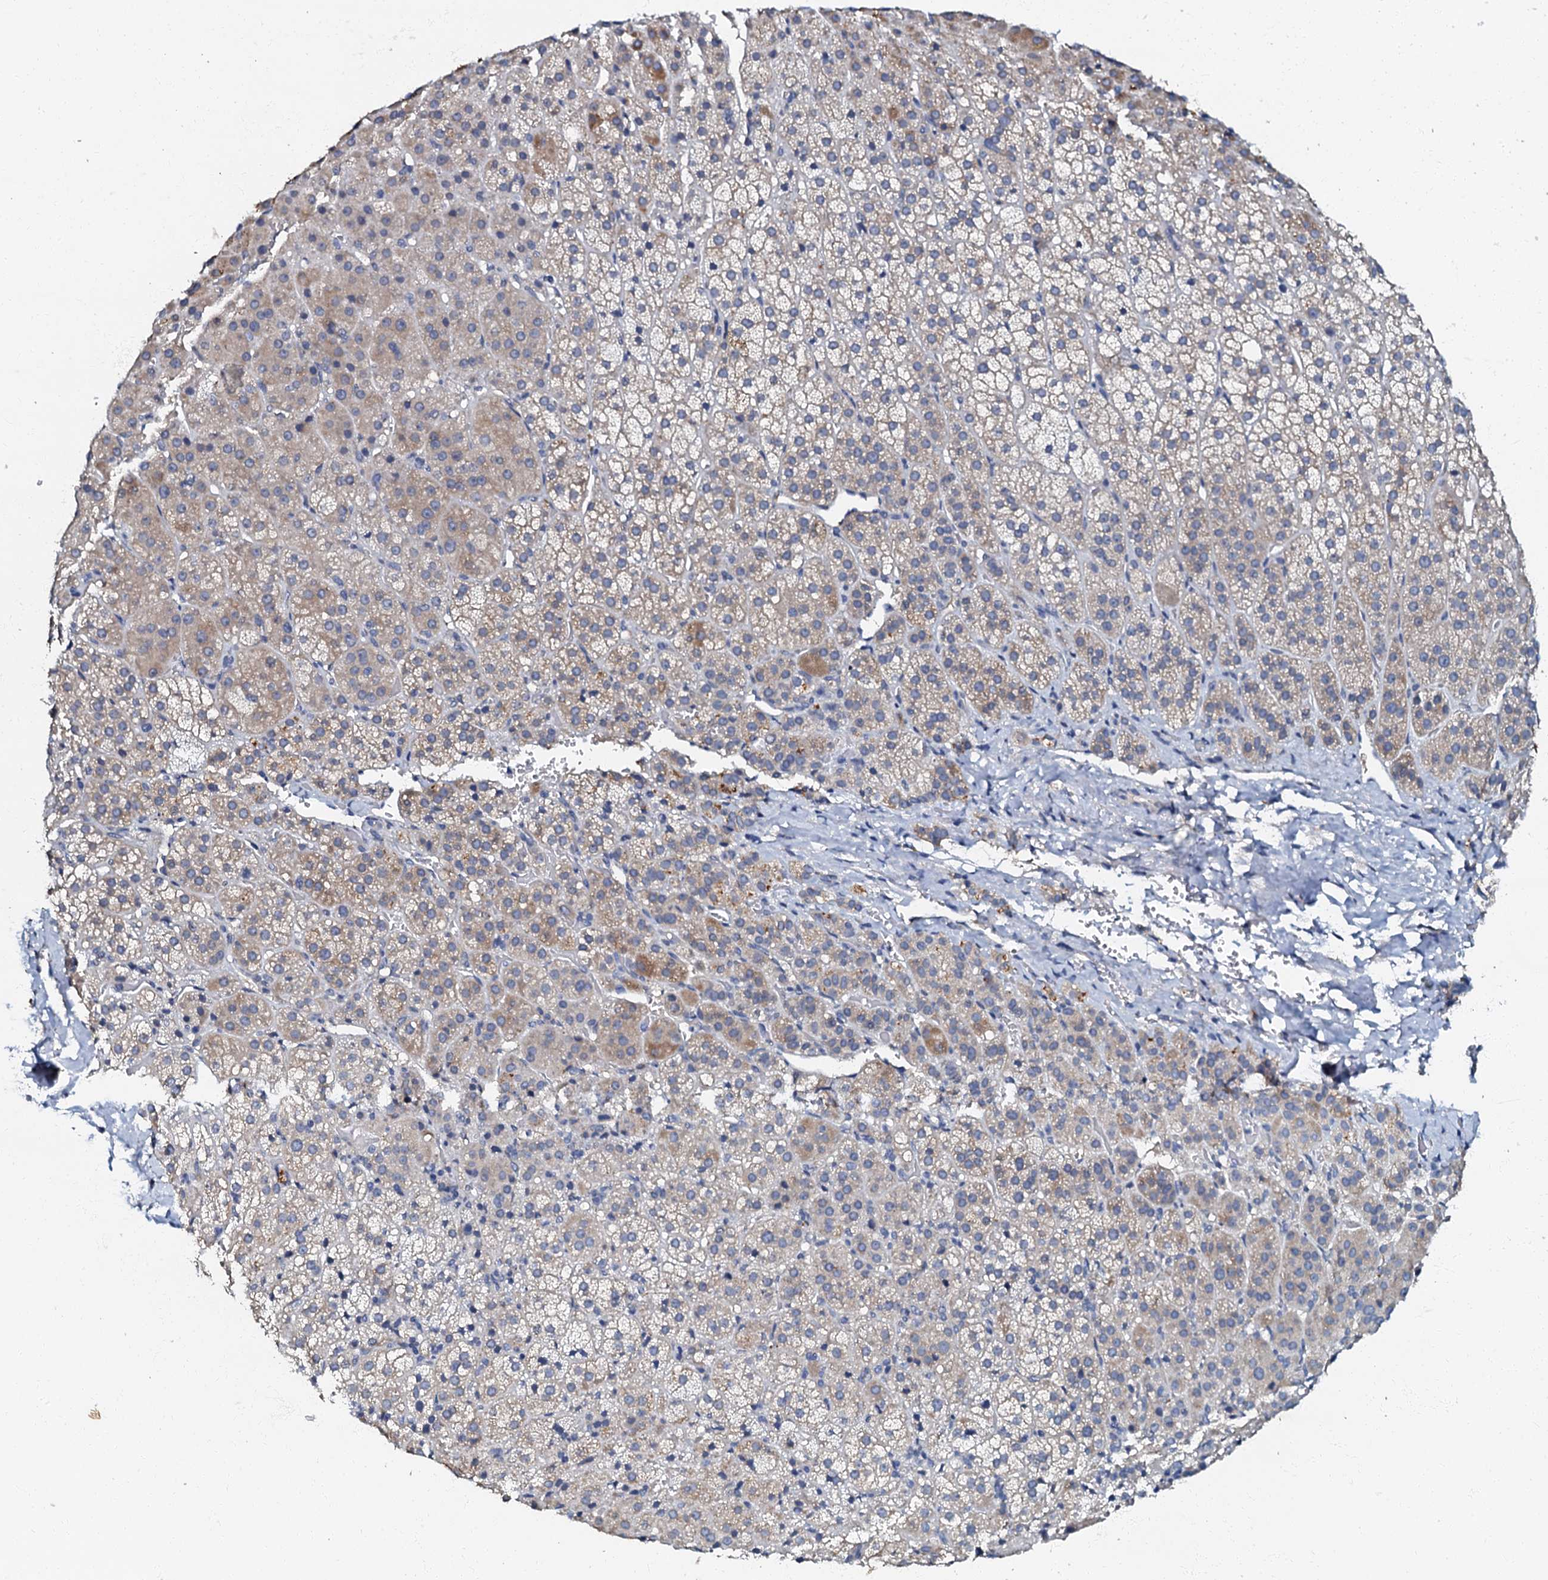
{"staining": {"intensity": "moderate", "quantity": "<25%", "location": "cytoplasmic/membranous"}, "tissue": "adrenal gland", "cell_type": "Glandular cells", "image_type": "normal", "snomed": [{"axis": "morphology", "description": "Normal tissue, NOS"}, {"axis": "topography", "description": "Adrenal gland"}], "caption": "IHC micrograph of unremarkable adrenal gland: adrenal gland stained using IHC demonstrates low levels of moderate protein expression localized specifically in the cytoplasmic/membranous of glandular cells, appearing as a cytoplasmic/membranous brown color.", "gene": "OLAH", "patient": {"sex": "female", "age": 57}}